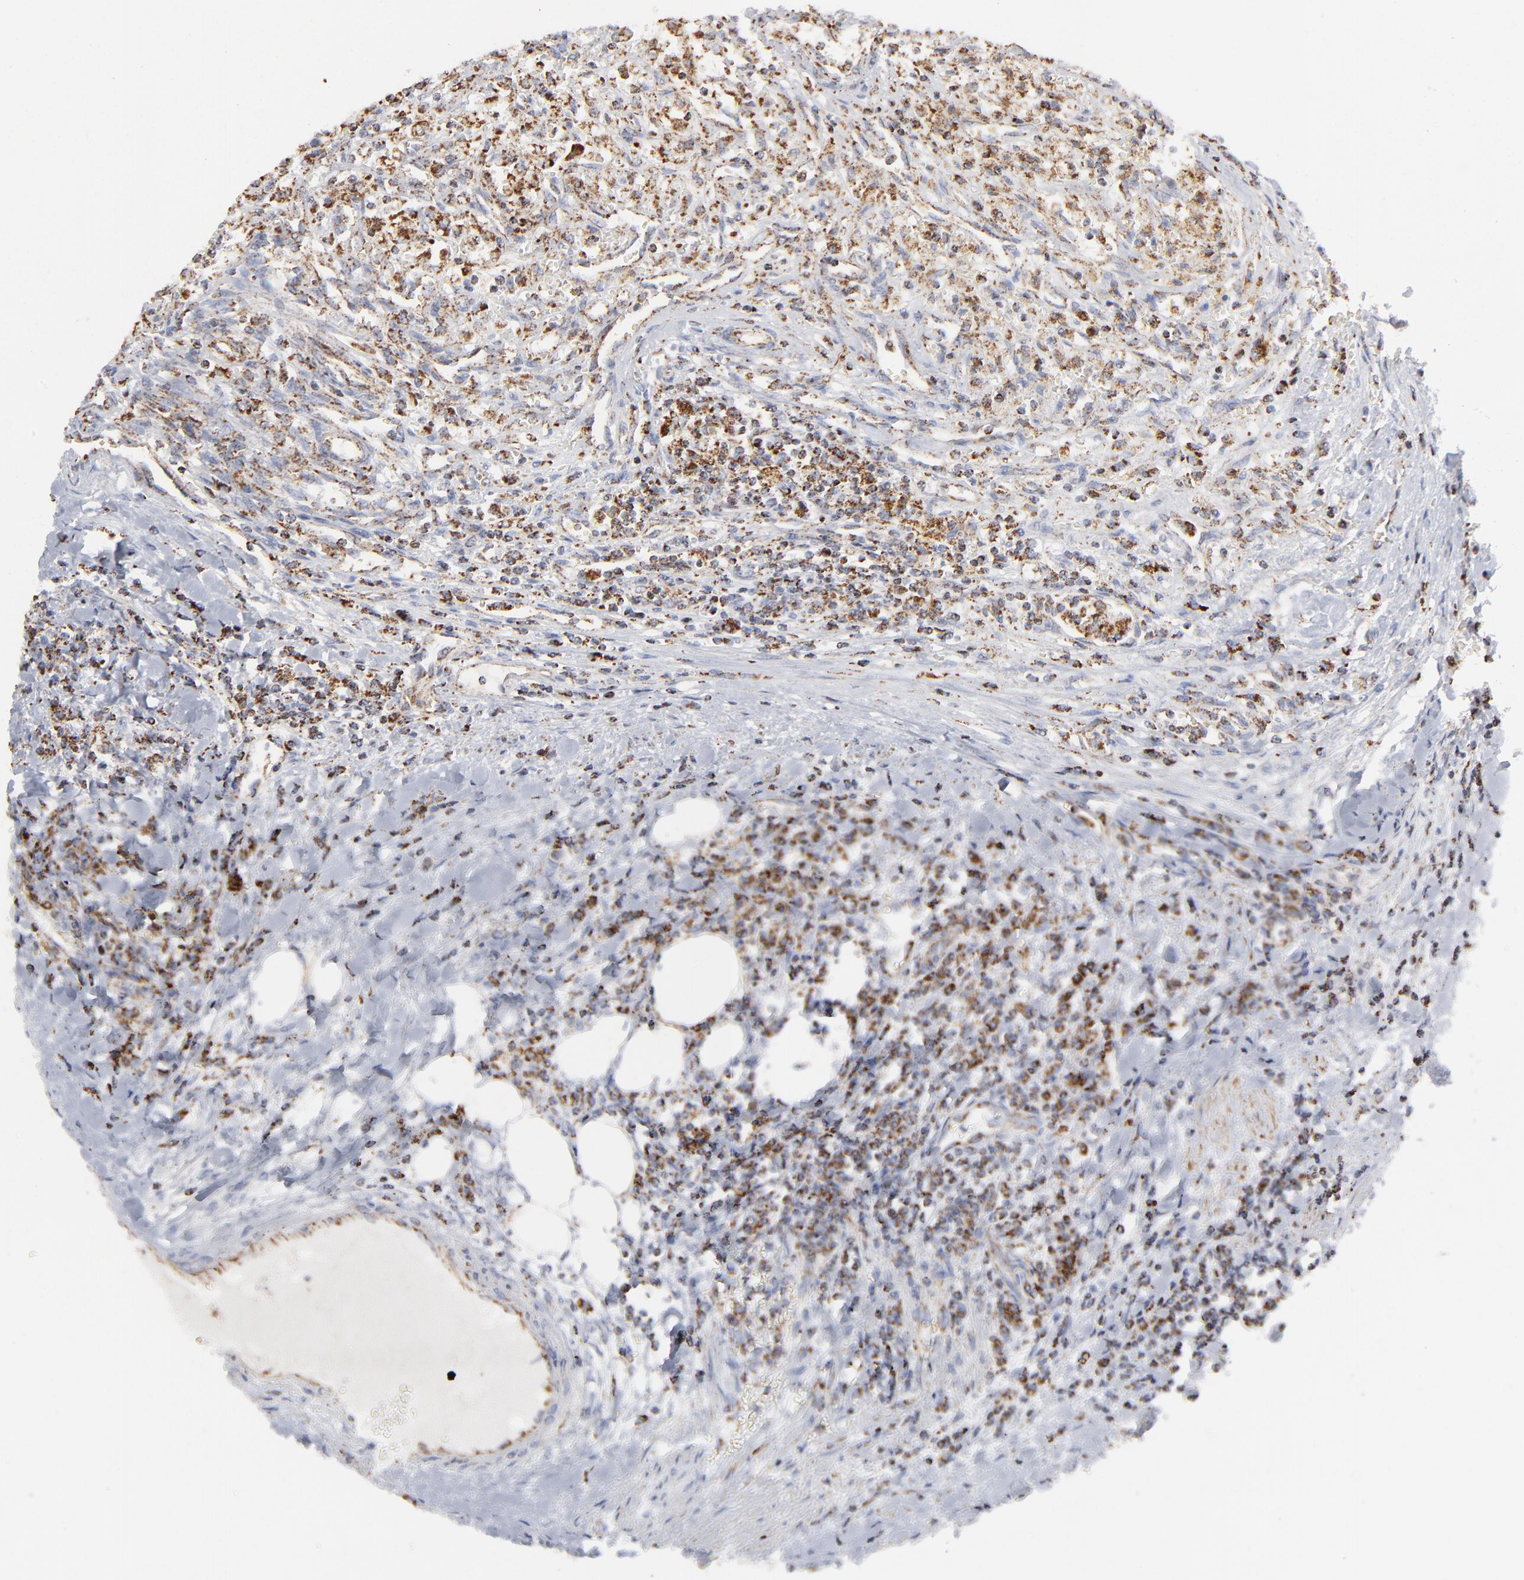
{"staining": {"intensity": "moderate", "quantity": ">75%", "location": "cytoplasmic/membranous"}, "tissue": "renal cancer", "cell_type": "Tumor cells", "image_type": "cancer", "snomed": [{"axis": "morphology", "description": "Normal tissue, NOS"}, {"axis": "morphology", "description": "Adenocarcinoma, NOS"}, {"axis": "topography", "description": "Kidney"}], "caption": "Immunohistochemistry (IHC) (DAB) staining of renal cancer shows moderate cytoplasmic/membranous protein positivity in approximately >75% of tumor cells. The protein of interest is stained brown, and the nuclei are stained in blue (DAB IHC with brightfield microscopy, high magnification).", "gene": "ASB3", "patient": {"sex": "male", "age": 71}}